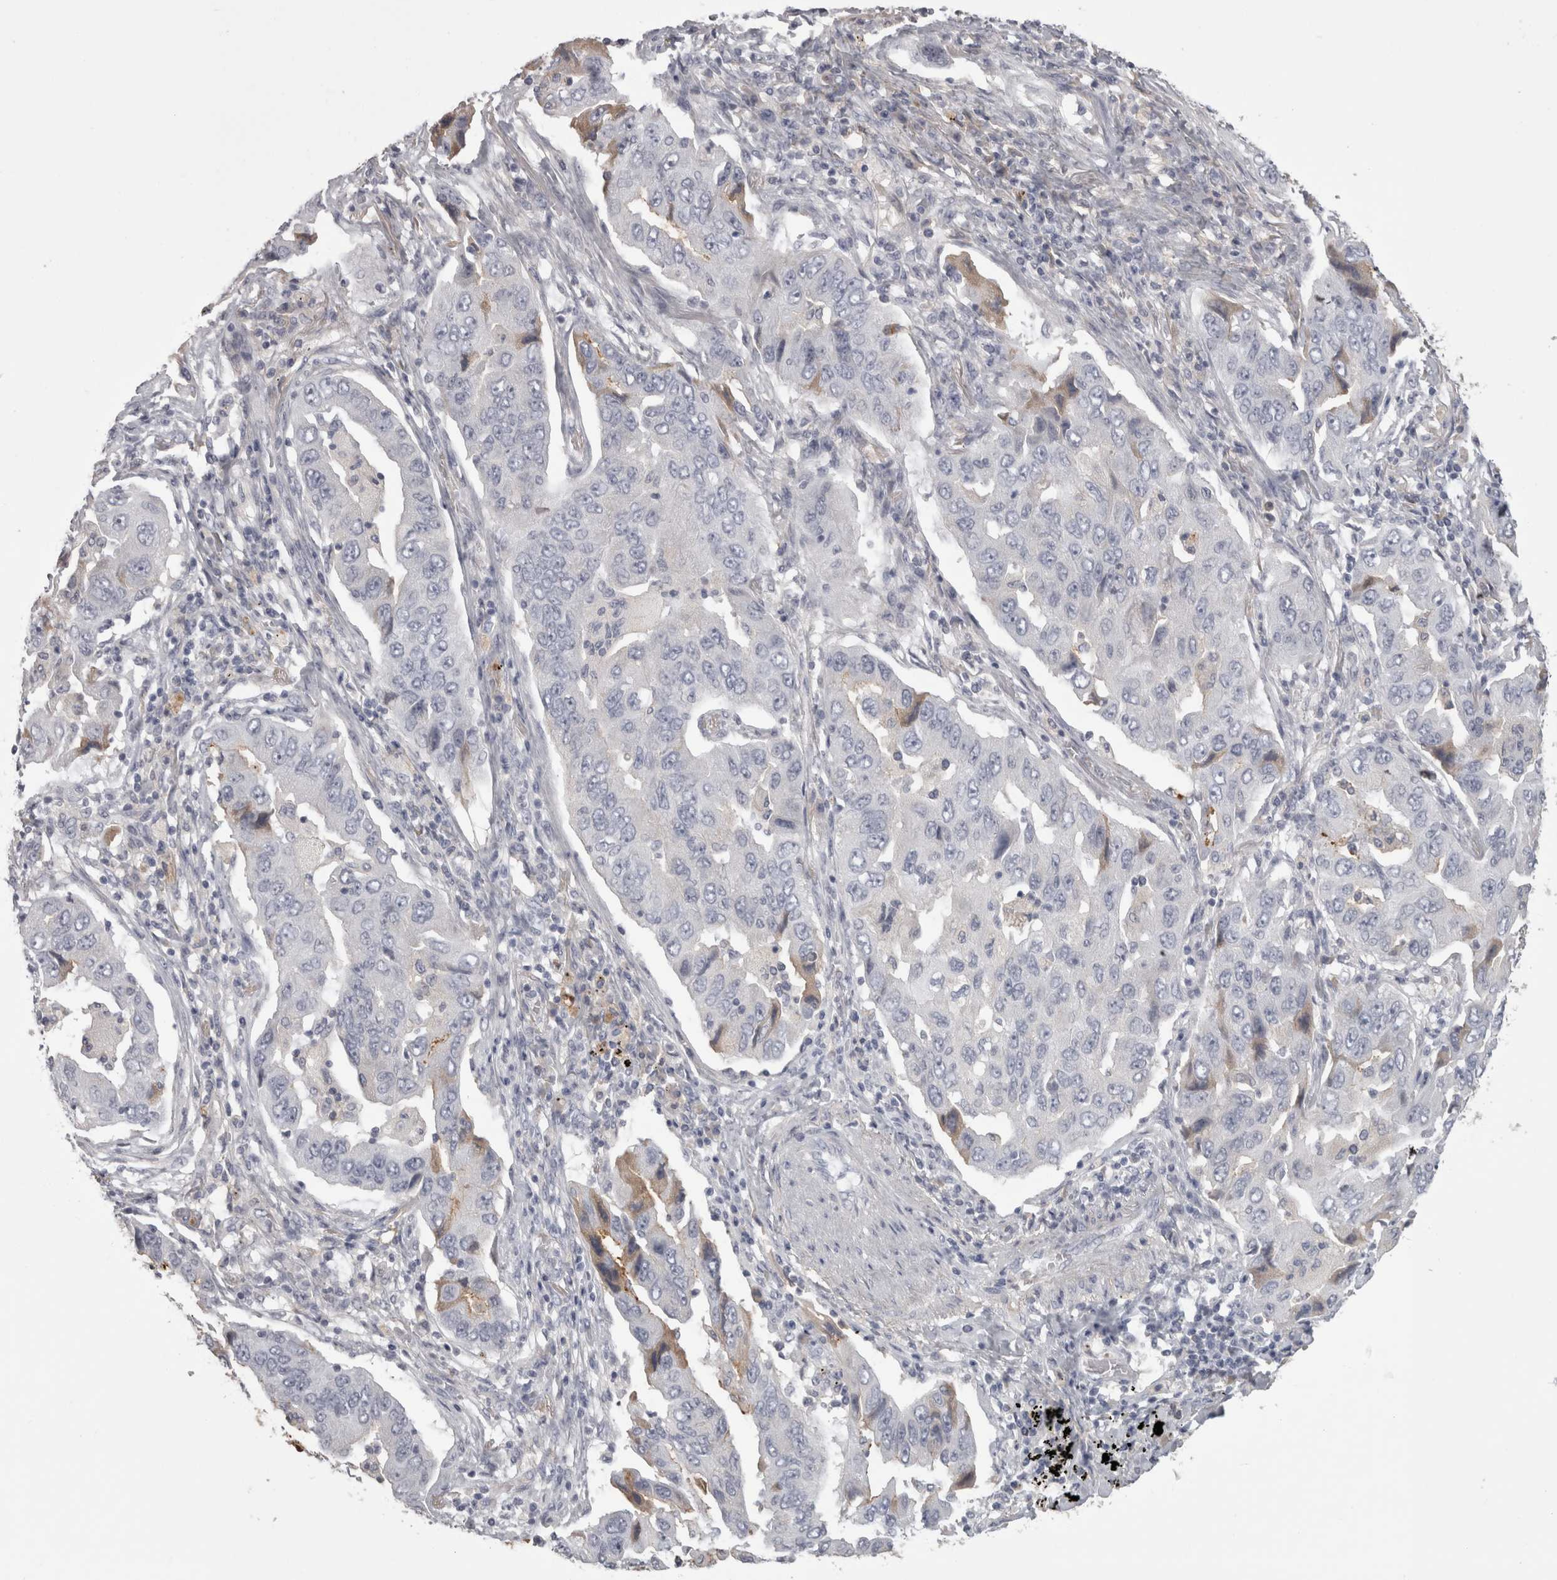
{"staining": {"intensity": "weak", "quantity": "<25%", "location": "cytoplasmic/membranous"}, "tissue": "lung cancer", "cell_type": "Tumor cells", "image_type": "cancer", "snomed": [{"axis": "morphology", "description": "Adenocarcinoma, NOS"}, {"axis": "topography", "description": "Lung"}], "caption": "The IHC histopathology image has no significant positivity in tumor cells of lung adenocarcinoma tissue. Nuclei are stained in blue.", "gene": "SAA4", "patient": {"sex": "female", "age": 65}}